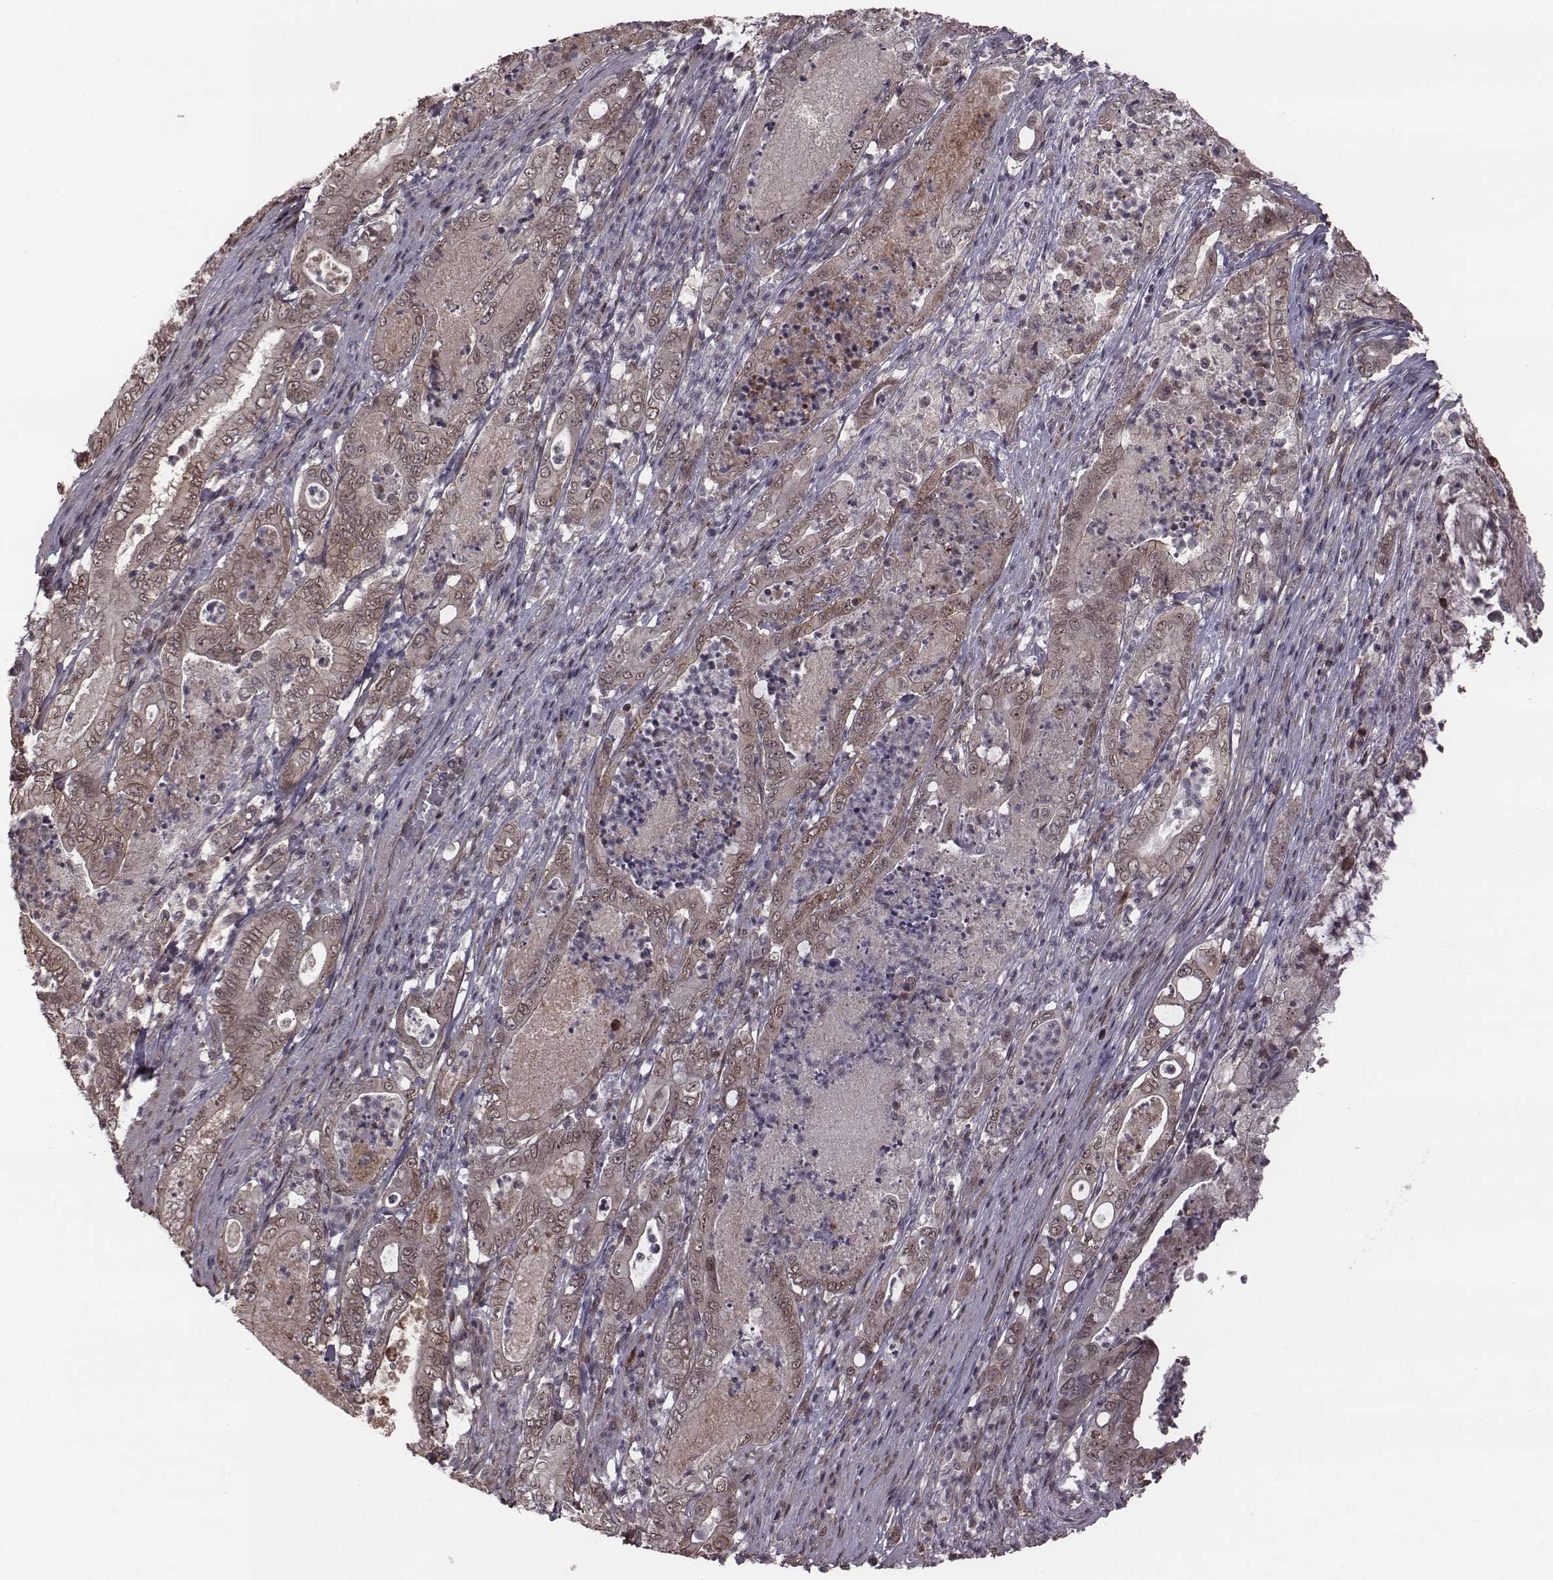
{"staining": {"intensity": "weak", "quantity": ">75%", "location": "cytoplasmic/membranous,nuclear"}, "tissue": "pancreatic cancer", "cell_type": "Tumor cells", "image_type": "cancer", "snomed": [{"axis": "morphology", "description": "Adenocarcinoma, NOS"}, {"axis": "topography", "description": "Pancreas"}], "caption": "Pancreatic adenocarcinoma stained for a protein (brown) shows weak cytoplasmic/membranous and nuclear positive positivity in about >75% of tumor cells.", "gene": "RPL3", "patient": {"sex": "male", "age": 71}}